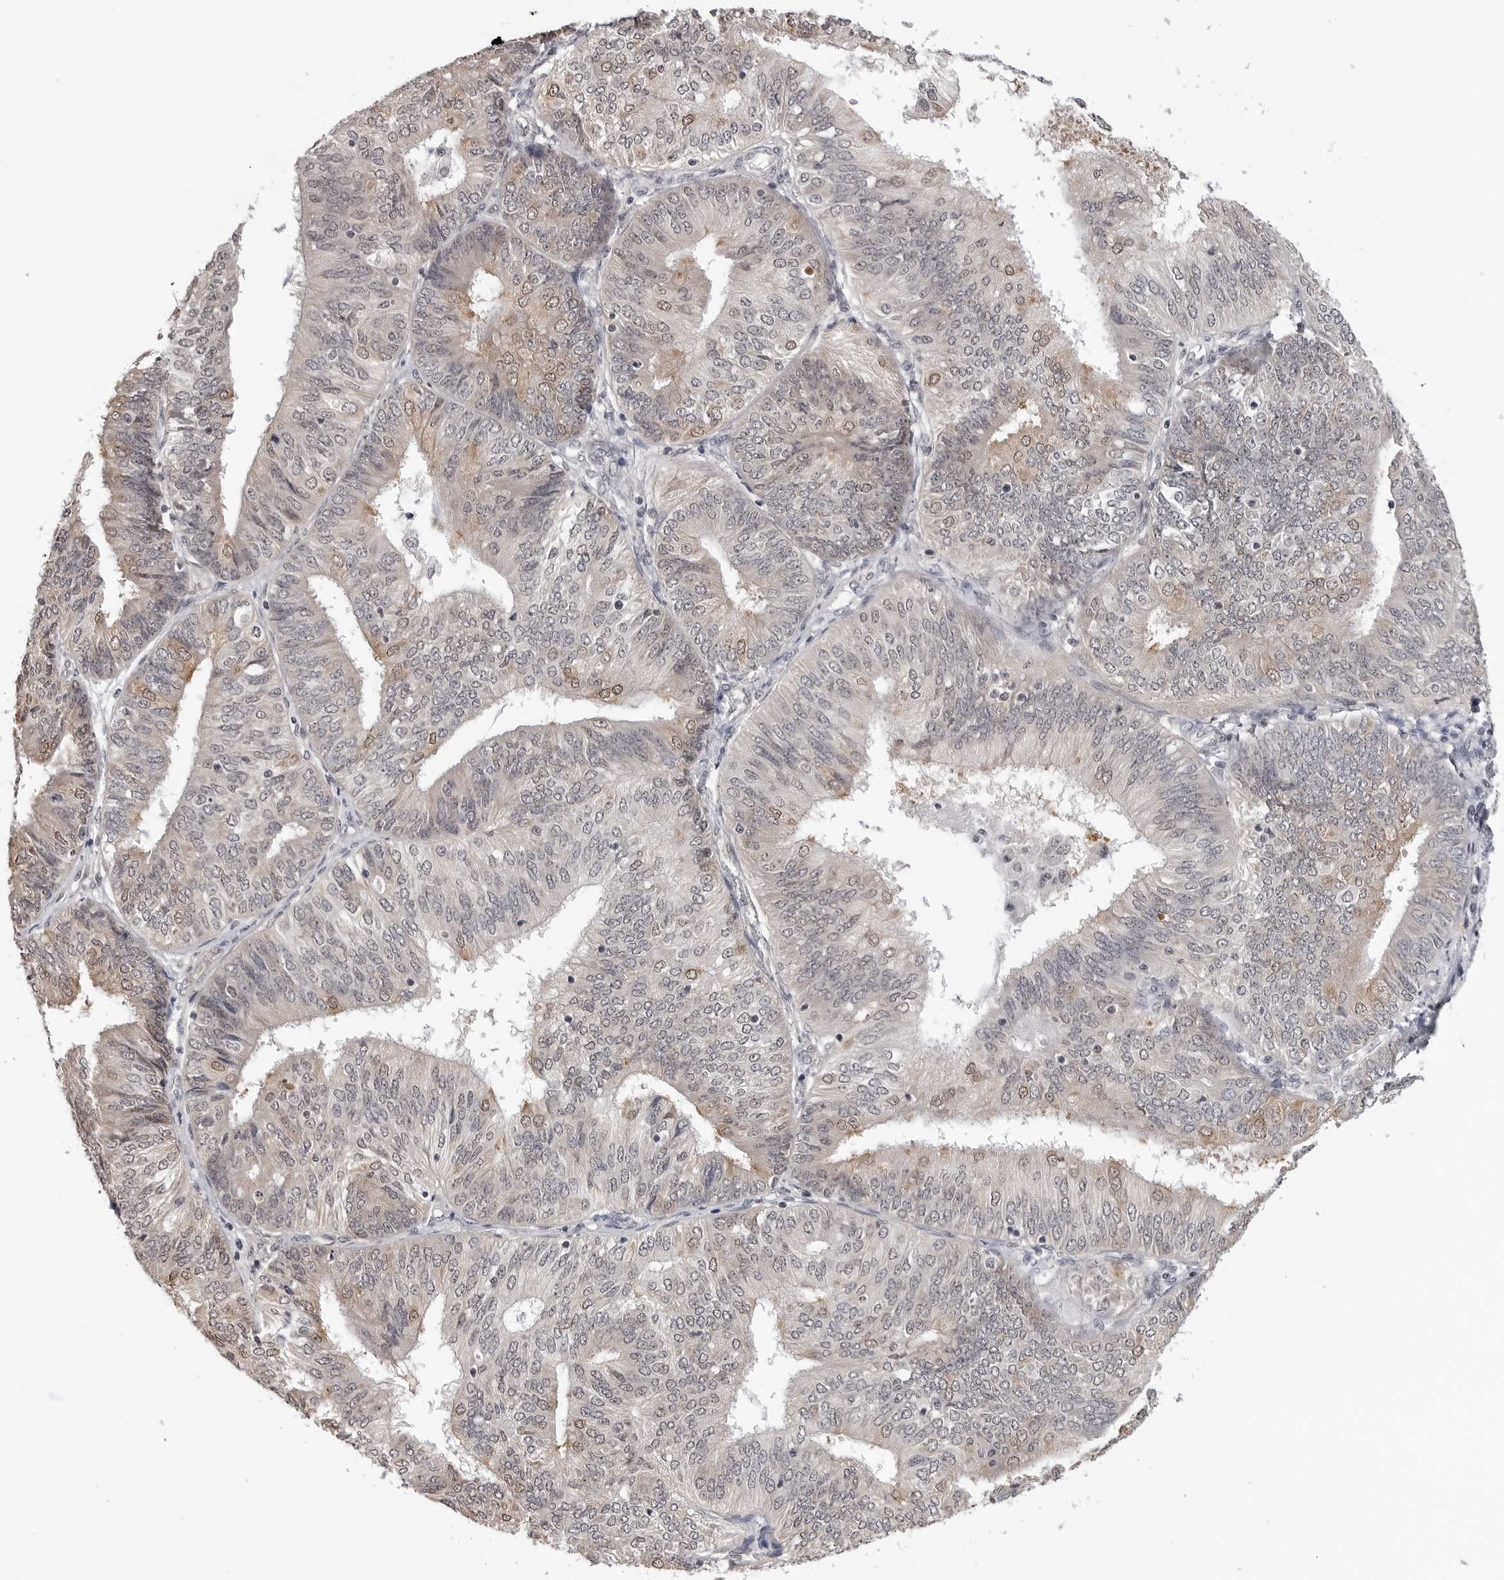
{"staining": {"intensity": "moderate", "quantity": "<25%", "location": "cytoplasmic/membranous,nuclear"}, "tissue": "endometrial cancer", "cell_type": "Tumor cells", "image_type": "cancer", "snomed": [{"axis": "morphology", "description": "Adenocarcinoma, NOS"}, {"axis": "topography", "description": "Endometrium"}], "caption": "IHC histopathology image of human adenocarcinoma (endometrial) stained for a protein (brown), which demonstrates low levels of moderate cytoplasmic/membranous and nuclear expression in about <25% of tumor cells.", "gene": "CDK20", "patient": {"sex": "female", "age": 58}}